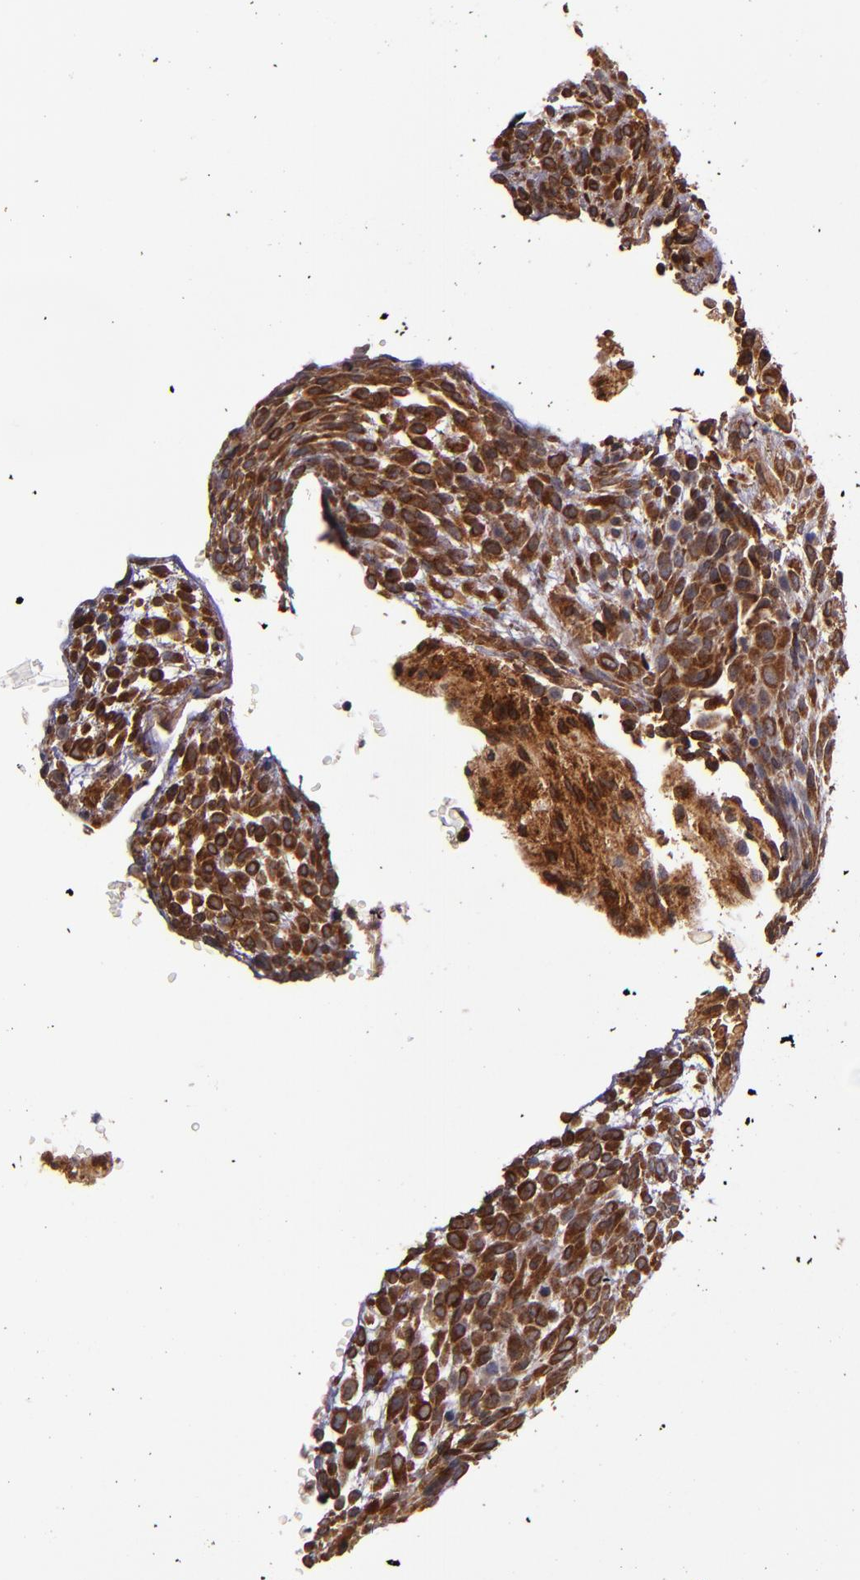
{"staining": {"intensity": "moderate", "quantity": ">75%", "location": "cytoplasmic/membranous"}, "tissue": "glioma", "cell_type": "Tumor cells", "image_type": "cancer", "snomed": [{"axis": "morphology", "description": "Glioma, malignant, High grade"}, {"axis": "topography", "description": "Cerebral cortex"}], "caption": "DAB (3,3'-diaminobenzidine) immunohistochemical staining of high-grade glioma (malignant) exhibits moderate cytoplasmic/membranous protein staining in approximately >75% of tumor cells. (IHC, brightfield microscopy, high magnification).", "gene": "PRAF2", "patient": {"sex": "female", "age": 55}}